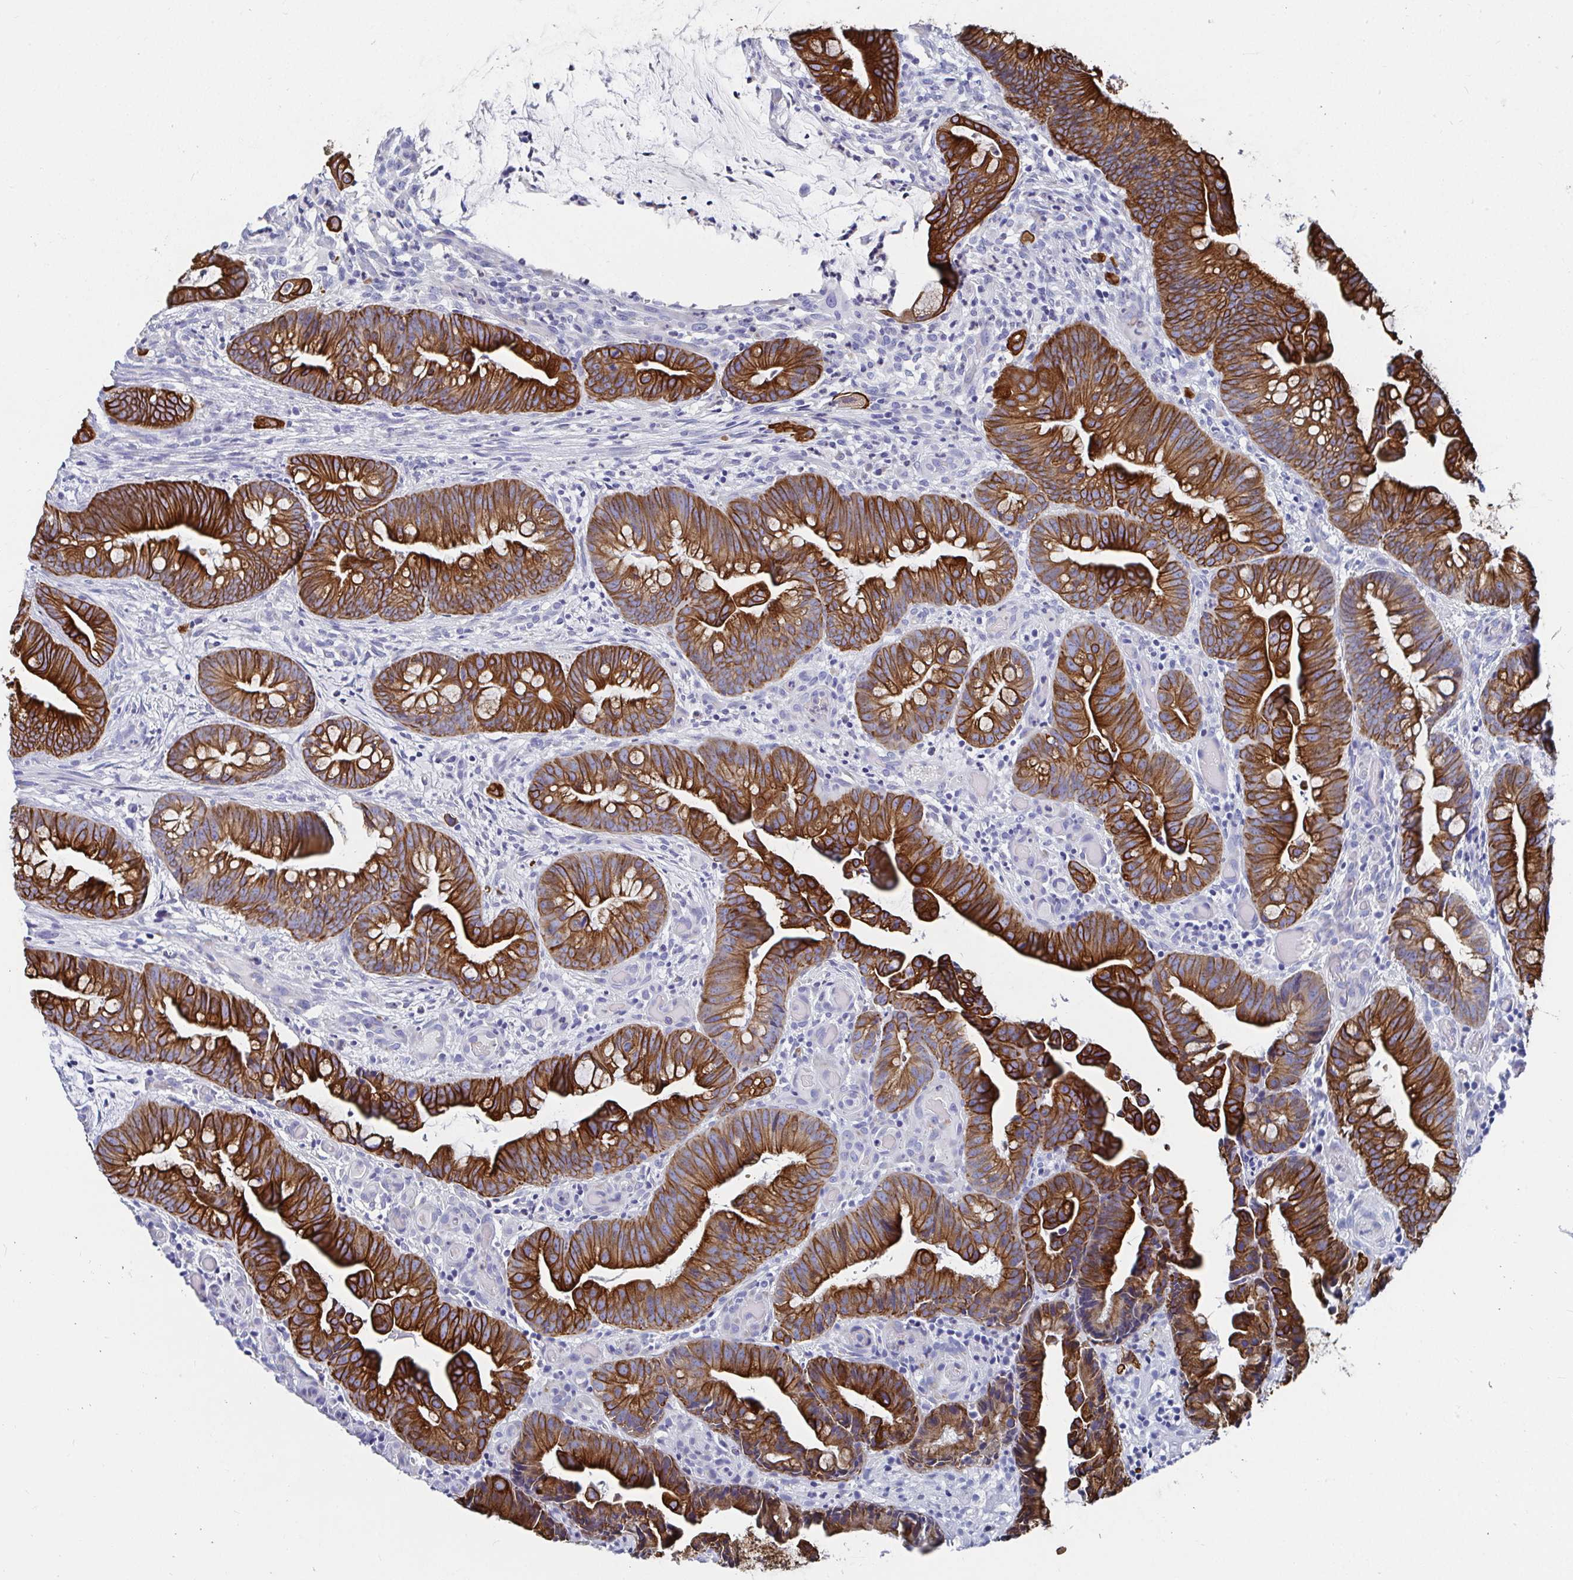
{"staining": {"intensity": "strong", "quantity": ">75%", "location": "cytoplasmic/membranous"}, "tissue": "colorectal cancer", "cell_type": "Tumor cells", "image_type": "cancer", "snomed": [{"axis": "morphology", "description": "Adenocarcinoma, NOS"}, {"axis": "topography", "description": "Colon"}], "caption": "Protein expression analysis of human colorectal cancer (adenocarcinoma) reveals strong cytoplasmic/membranous positivity in approximately >75% of tumor cells.", "gene": "CLDN8", "patient": {"sex": "male", "age": 62}}